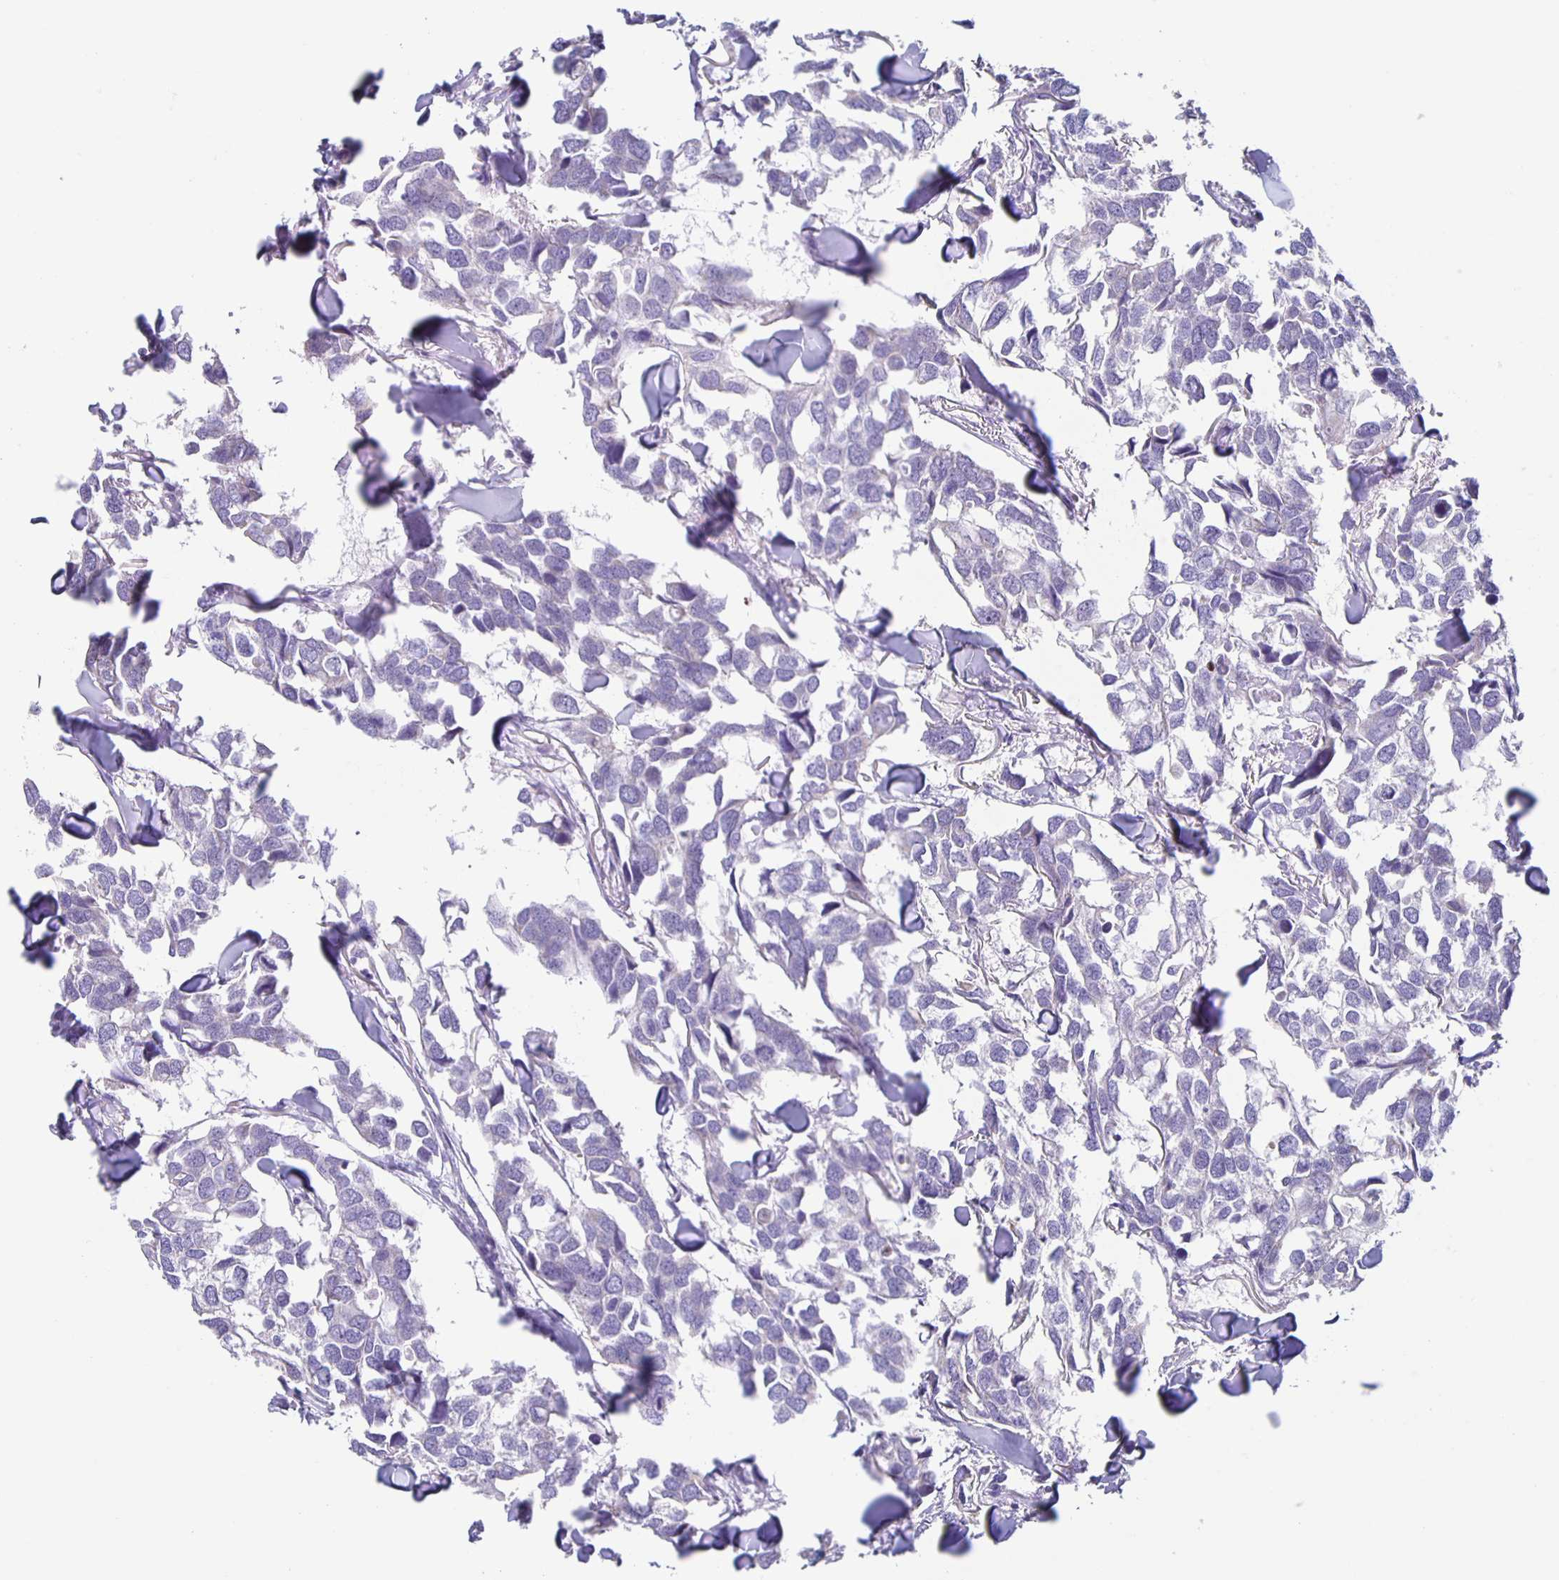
{"staining": {"intensity": "negative", "quantity": "none", "location": "none"}, "tissue": "breast cancer", "cell_type": "Tumor cells", "image_type": "cancer", "snomed": [{"axis": "morphology", "description": "Duct carcinoma"}, {"axis": "topography", "description": "Breast"}], "caption": "The immunohistochemistry (IHC) photomicrograph has no significant staining in tumor cells of intraductal carcinoma (breast) tissue. Brightfield microscopy of immunohistochemistry (IHC) stained with DAB (brown) and hematoxylin (blue), captured at high magnification.", "gene": "TPPP", "patient": {"sex": "female", "age": 83}}